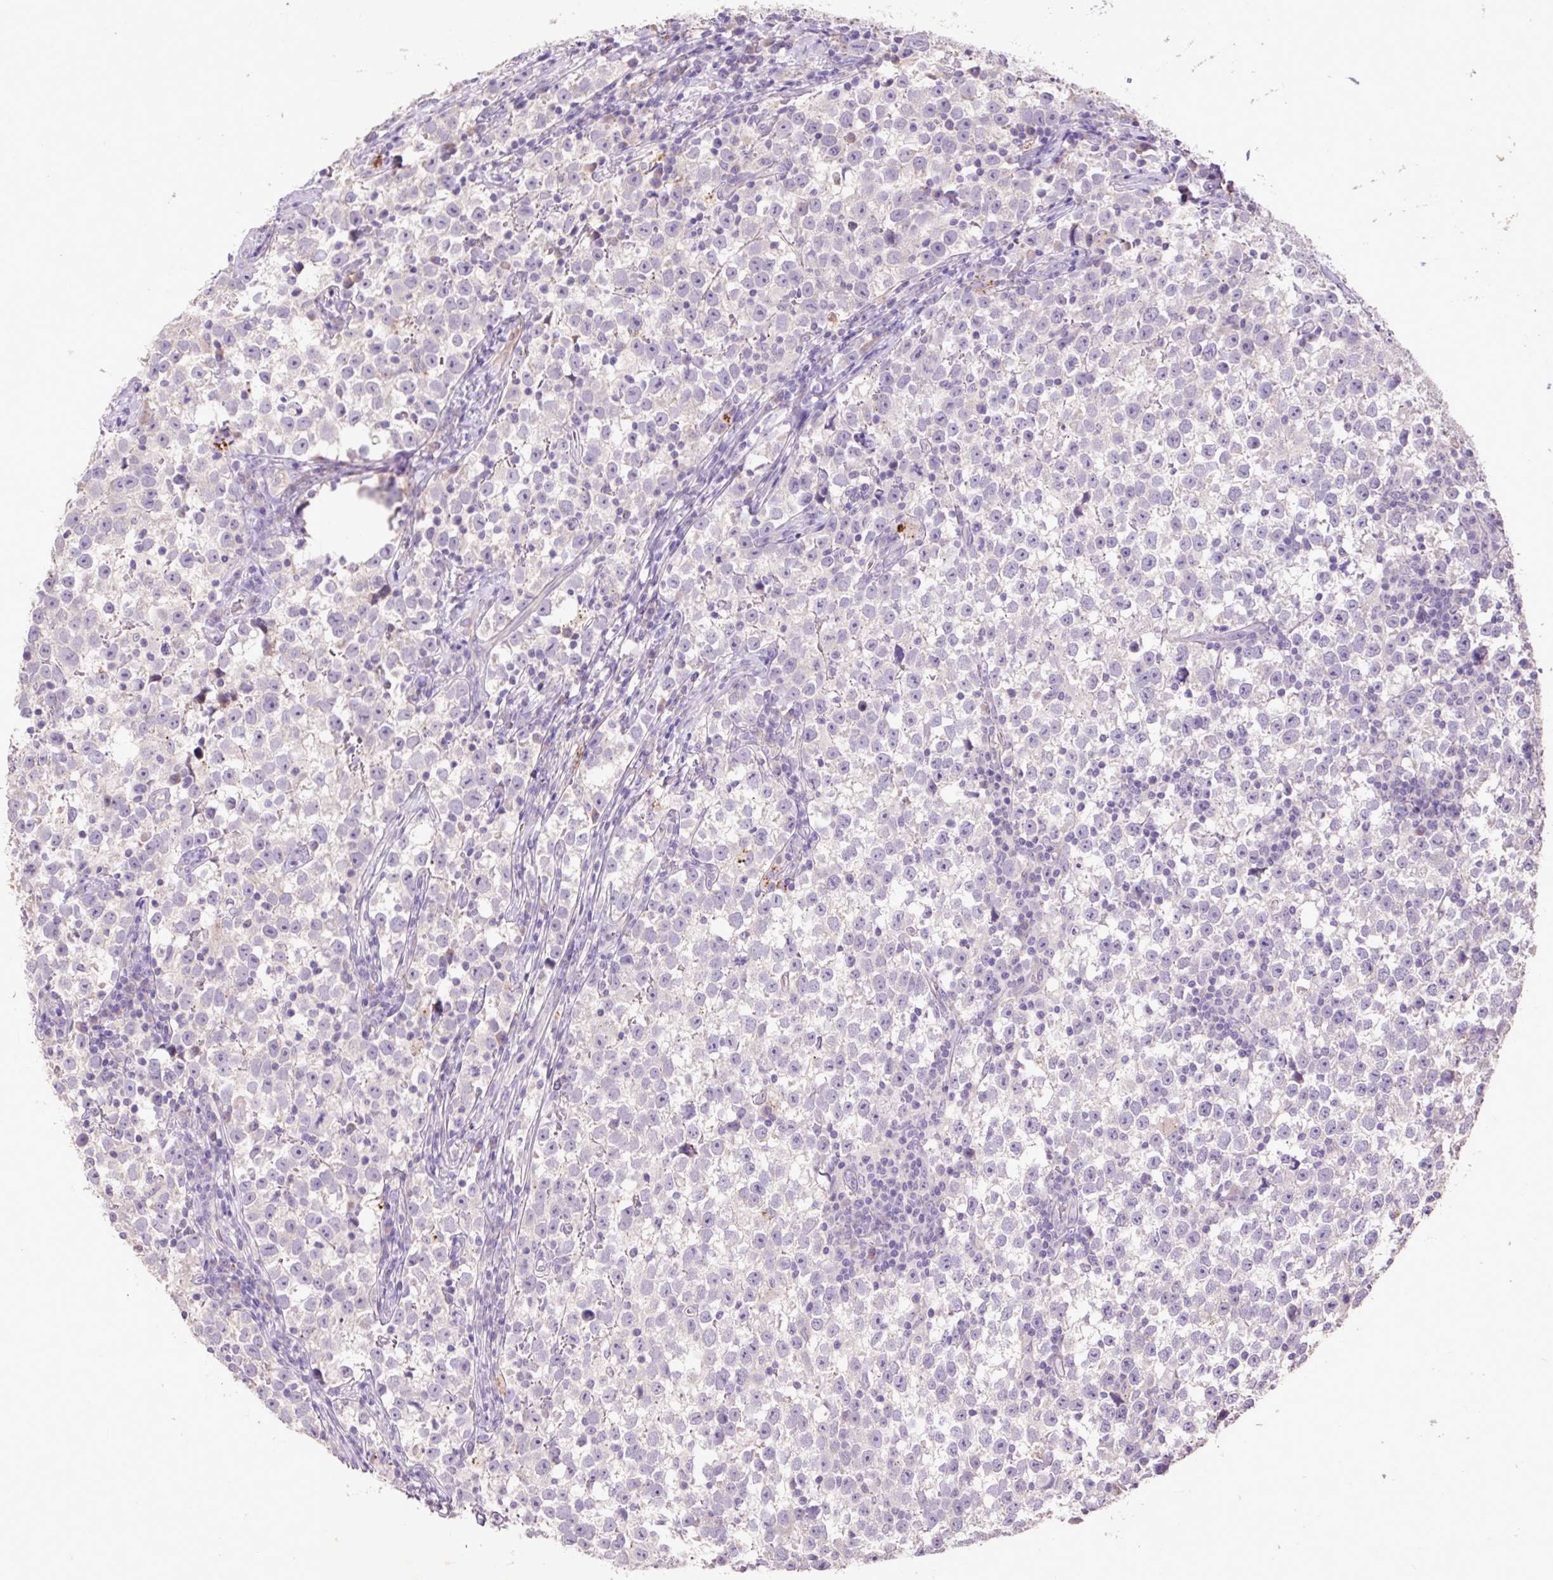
{"staining": {"intensity": "negative", "quantity": "none", "location": "none"}, "tissue": "testis cancer", "cell_type": "Tumor cells", "image_type": "cancer", "snomed": [{"axis": "morphology", "description": "Normal tissue, NOS"}, {"axis": "morphology", "description": "Seminoma, NOS"}, {"axis": "topography", "description": "Testis"}], "caption": "There is no significant positivity in tumor cells of testis seminoma. The staining was performed using DAB (3,3'-diaminobenzidine) to visualize the protein expression in brown, while the nuclei were stained in blue with hematoxylin (Magnification: 20x).", "gene": "LRTM2", "patient": {"sex": "male", "age": 43}}